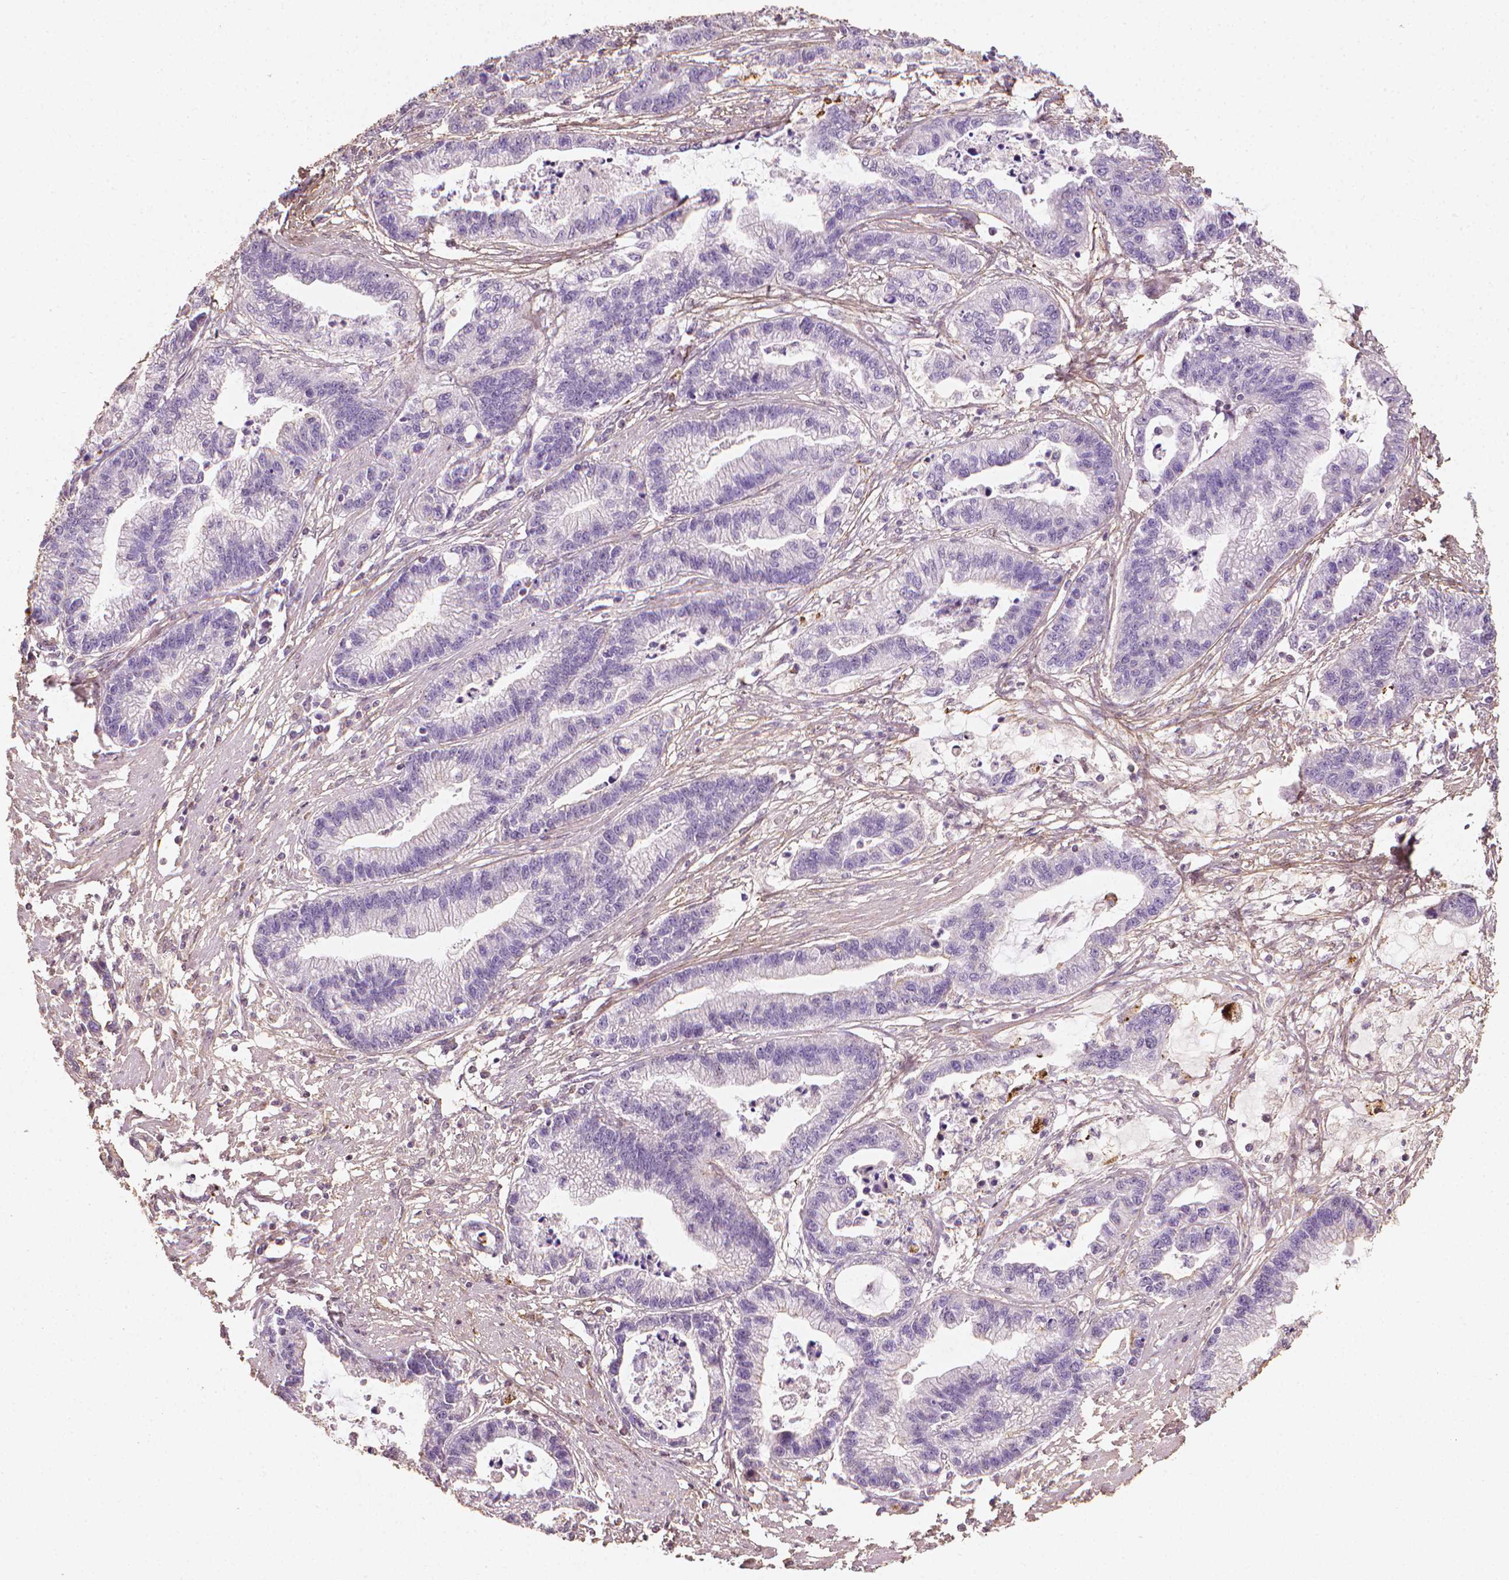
{"staining": {"intensity": "negative", "quantity": "none", "location": "none"}, "tissue": "stomach cancer", "cell_type": "Tumor cells", "image_type": "cancer", "snomed": [{"axis": "morphology", "description": "Adenocarcinoma, NOS"}, {"axis": "topography", "description": "Stomach"}], "caption": "This is an immunohistochemistry image of human stomach adenocarcinoma. There is no expression in tumor cells.", "gene": "DCN", "patient": {"sex": "male", "age": 83}}